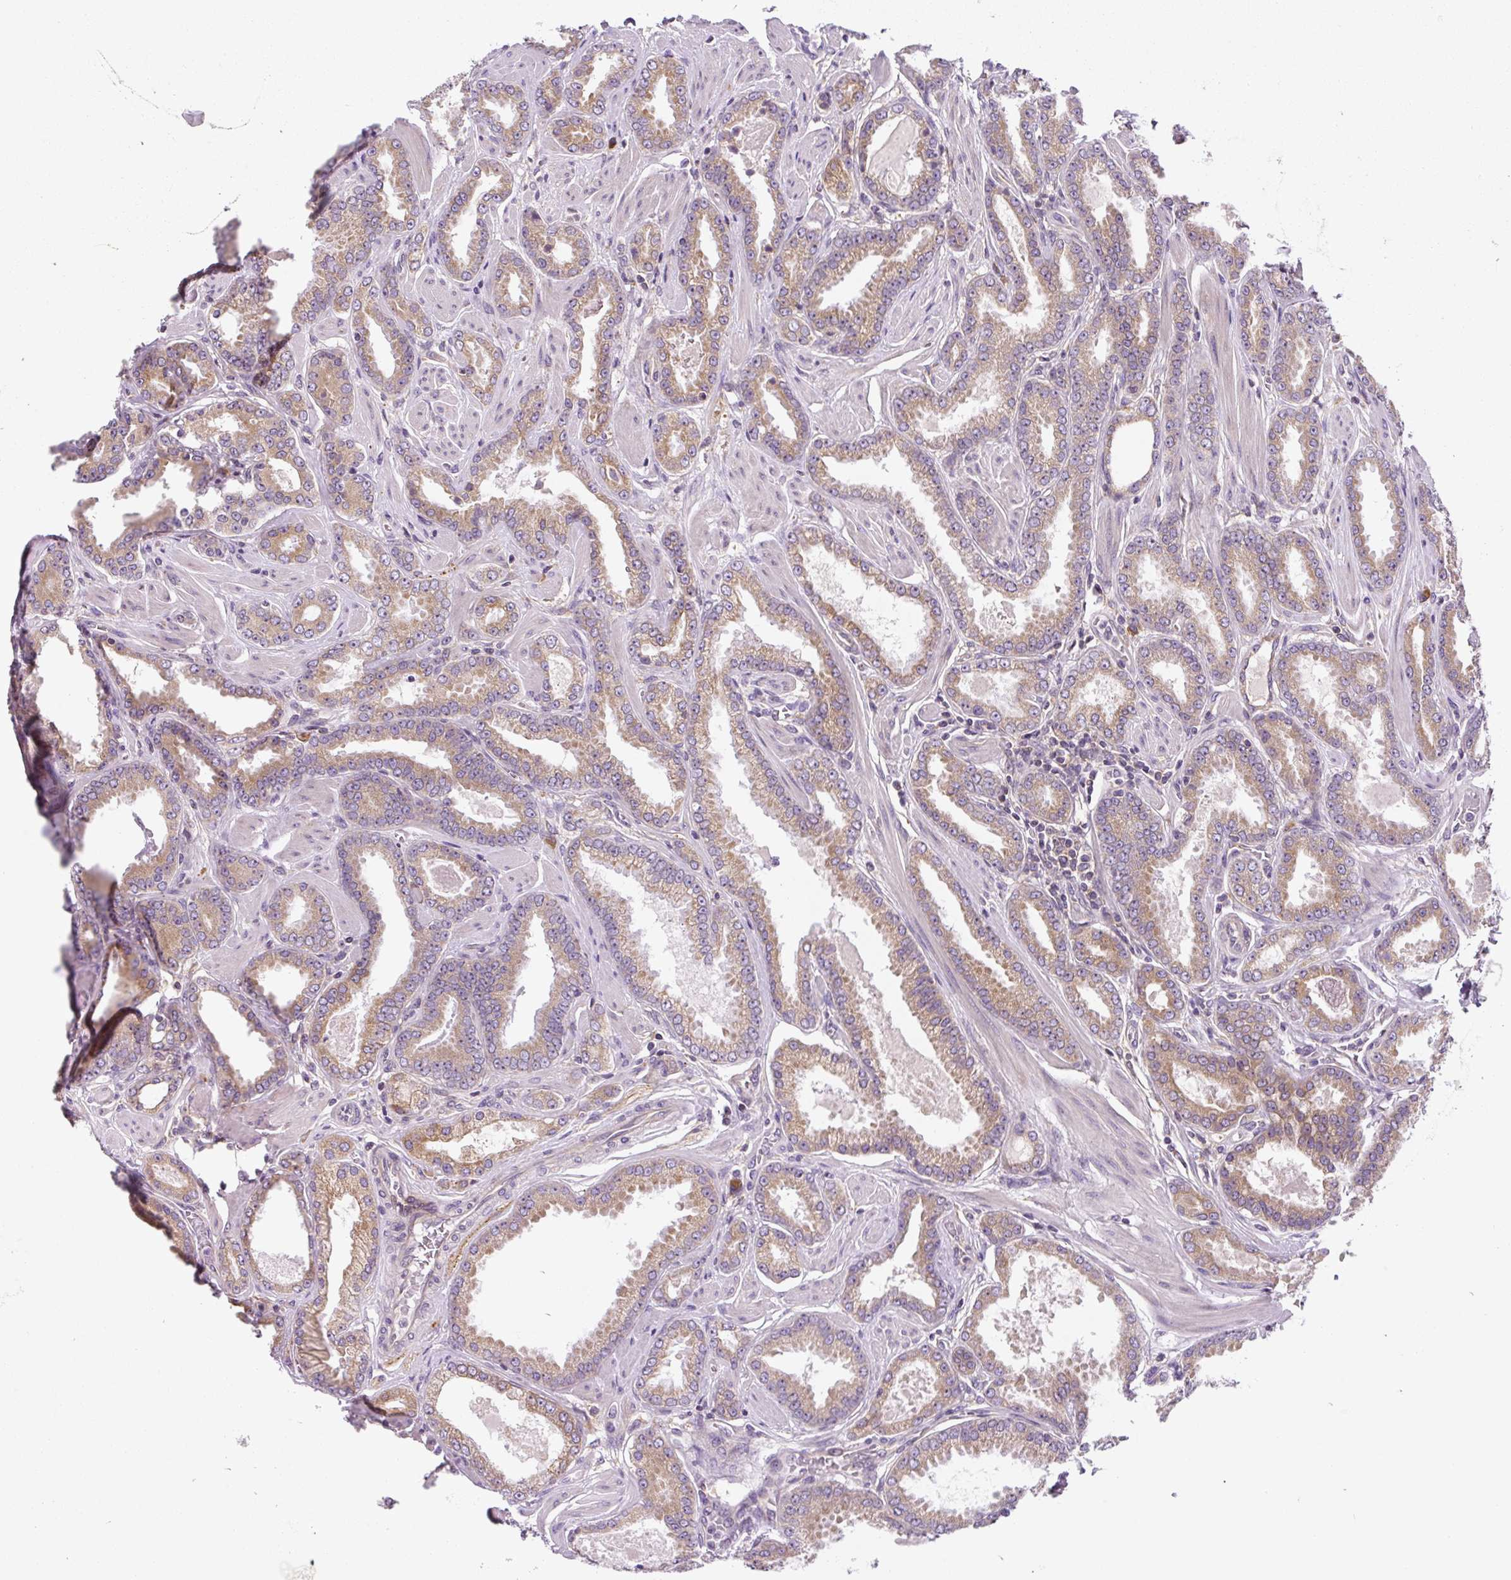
{"staining": {"intensity": "moderate", "quantity": ">75%", "location": "cytoplasmic/membranous"}, "tissue": "prostate cancer", "cell_type": "Tumor cells", "image_type": "cancer", "snomed": [{"axis": "morphology", "description": "Adenocarcinoma, Low grade"}, {"axis": "topography", "description": "Prostate"}], "caption": "Immunohistochemical staining of human low-grade adenocarcinoma (prostate) displays medium levels of moderate cytoplasmic/membranous staining in approximately >75% of tumor cells.", "gene": "CYP20A1", "patient": {"sex": "male", "age": 42}}